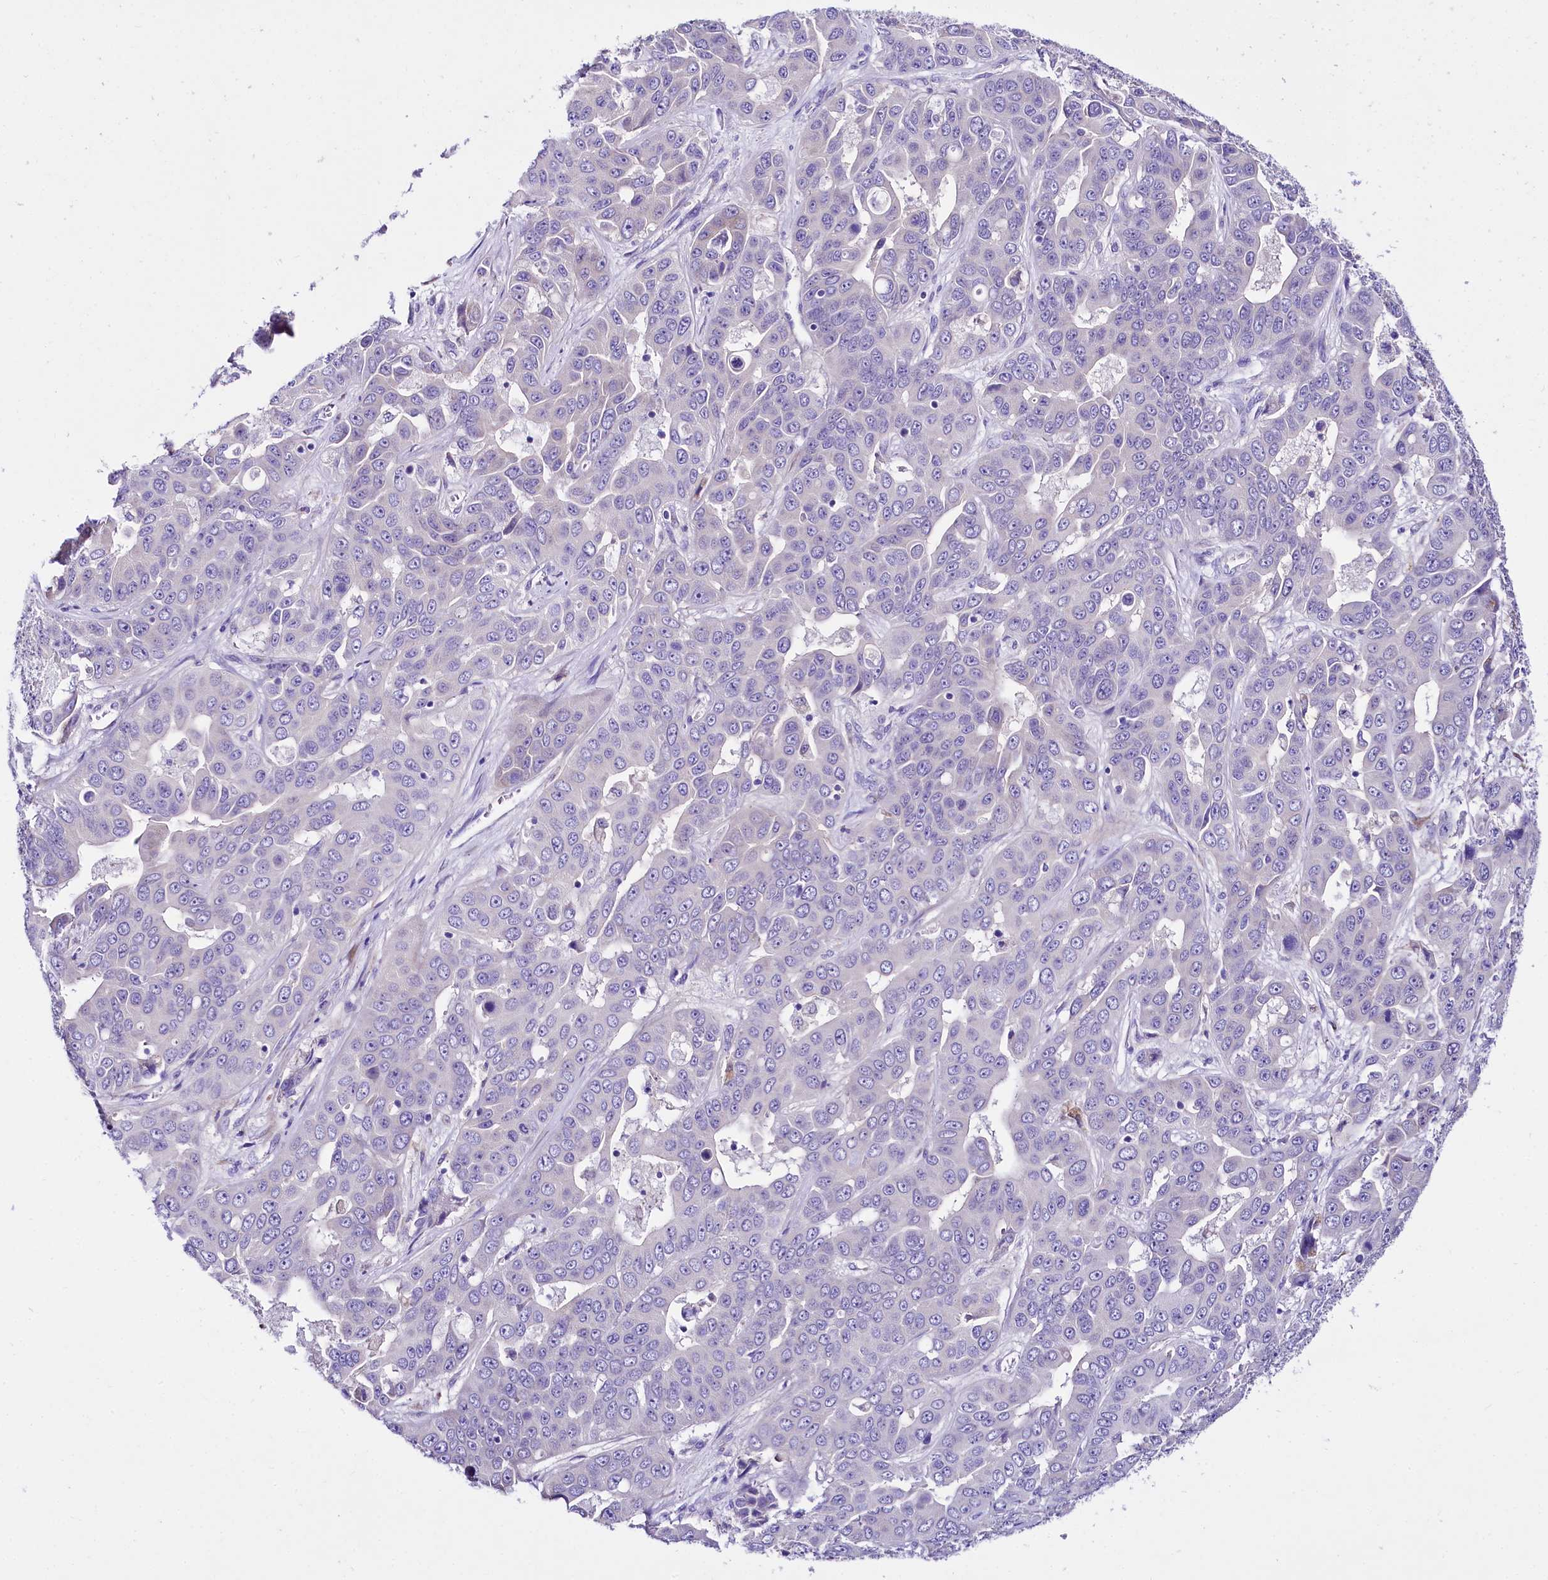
{"staining": {"intensity": "negative", "quantity": "none", "location": "none"}, "tissue": "liver cancer", "cell_type": "Tumor cells", "image_type": "cancer", "snomed": [{"axis": "morphology", "description": "Cholangiocarcinoma"}, {"axis": "topography", "description": "Liver"}], "caption": "Immunohistochemistry (IHC) of liver cancer (cholangiocarcinoma) shows no expression in tumor cells. The staining was performed using DAB to visualize the protein expression in brown, while the nuclei were stained in blue with hematoxylin (Magnification: 20x).", "gene": "A2ML1", "patient": {"sex": "female", "age": 52}}